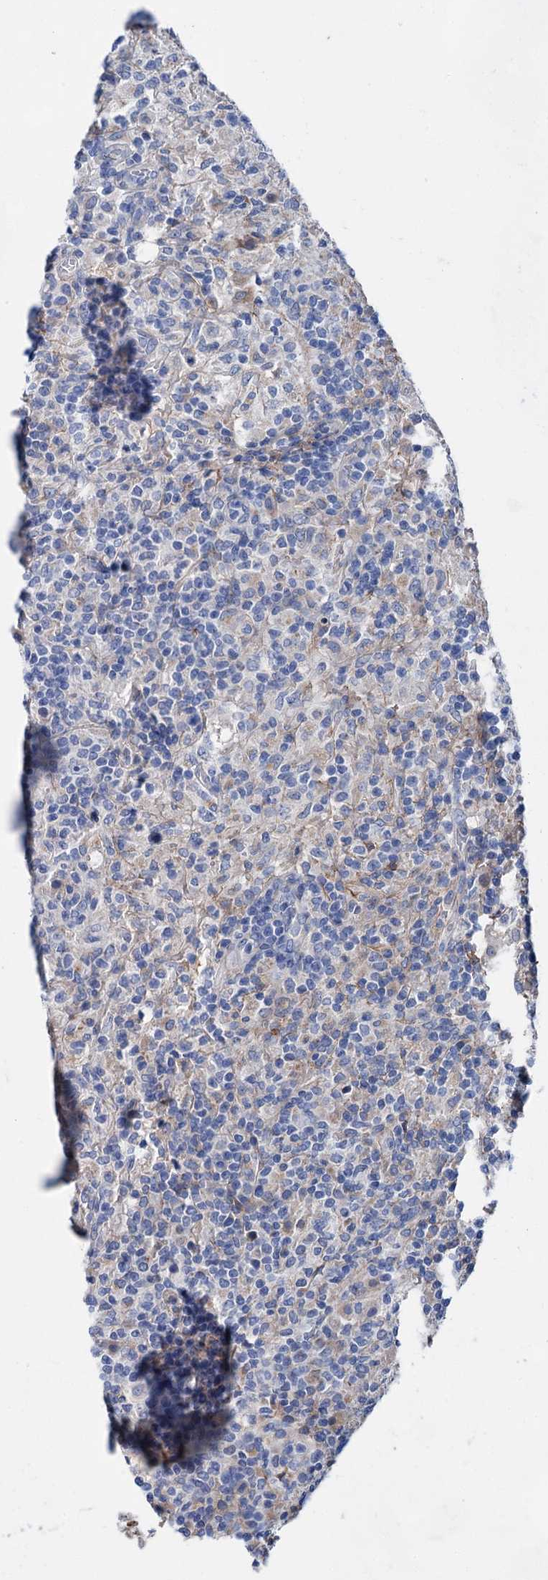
{"staining": {"intensity": "negative", "quantity": "none", "location": "none"}, "tissue": "lymphoma", "cell_type": "Tumor cells", "image_type": "cancer", "snomed": [{"axis": "morphology", "description": "Hodgkin's disease, NOS"}, {"axis": "topography", "description": "Lymph node"}], "caption": "High power microscopy histopathology image of an immunohistochemistry (IHC) photomicrograph of Hodgkin's disease, revealing no significant staining in tumor cells.", "gene": "GPR155", "patient": {"sex": "male", "age": 70}}